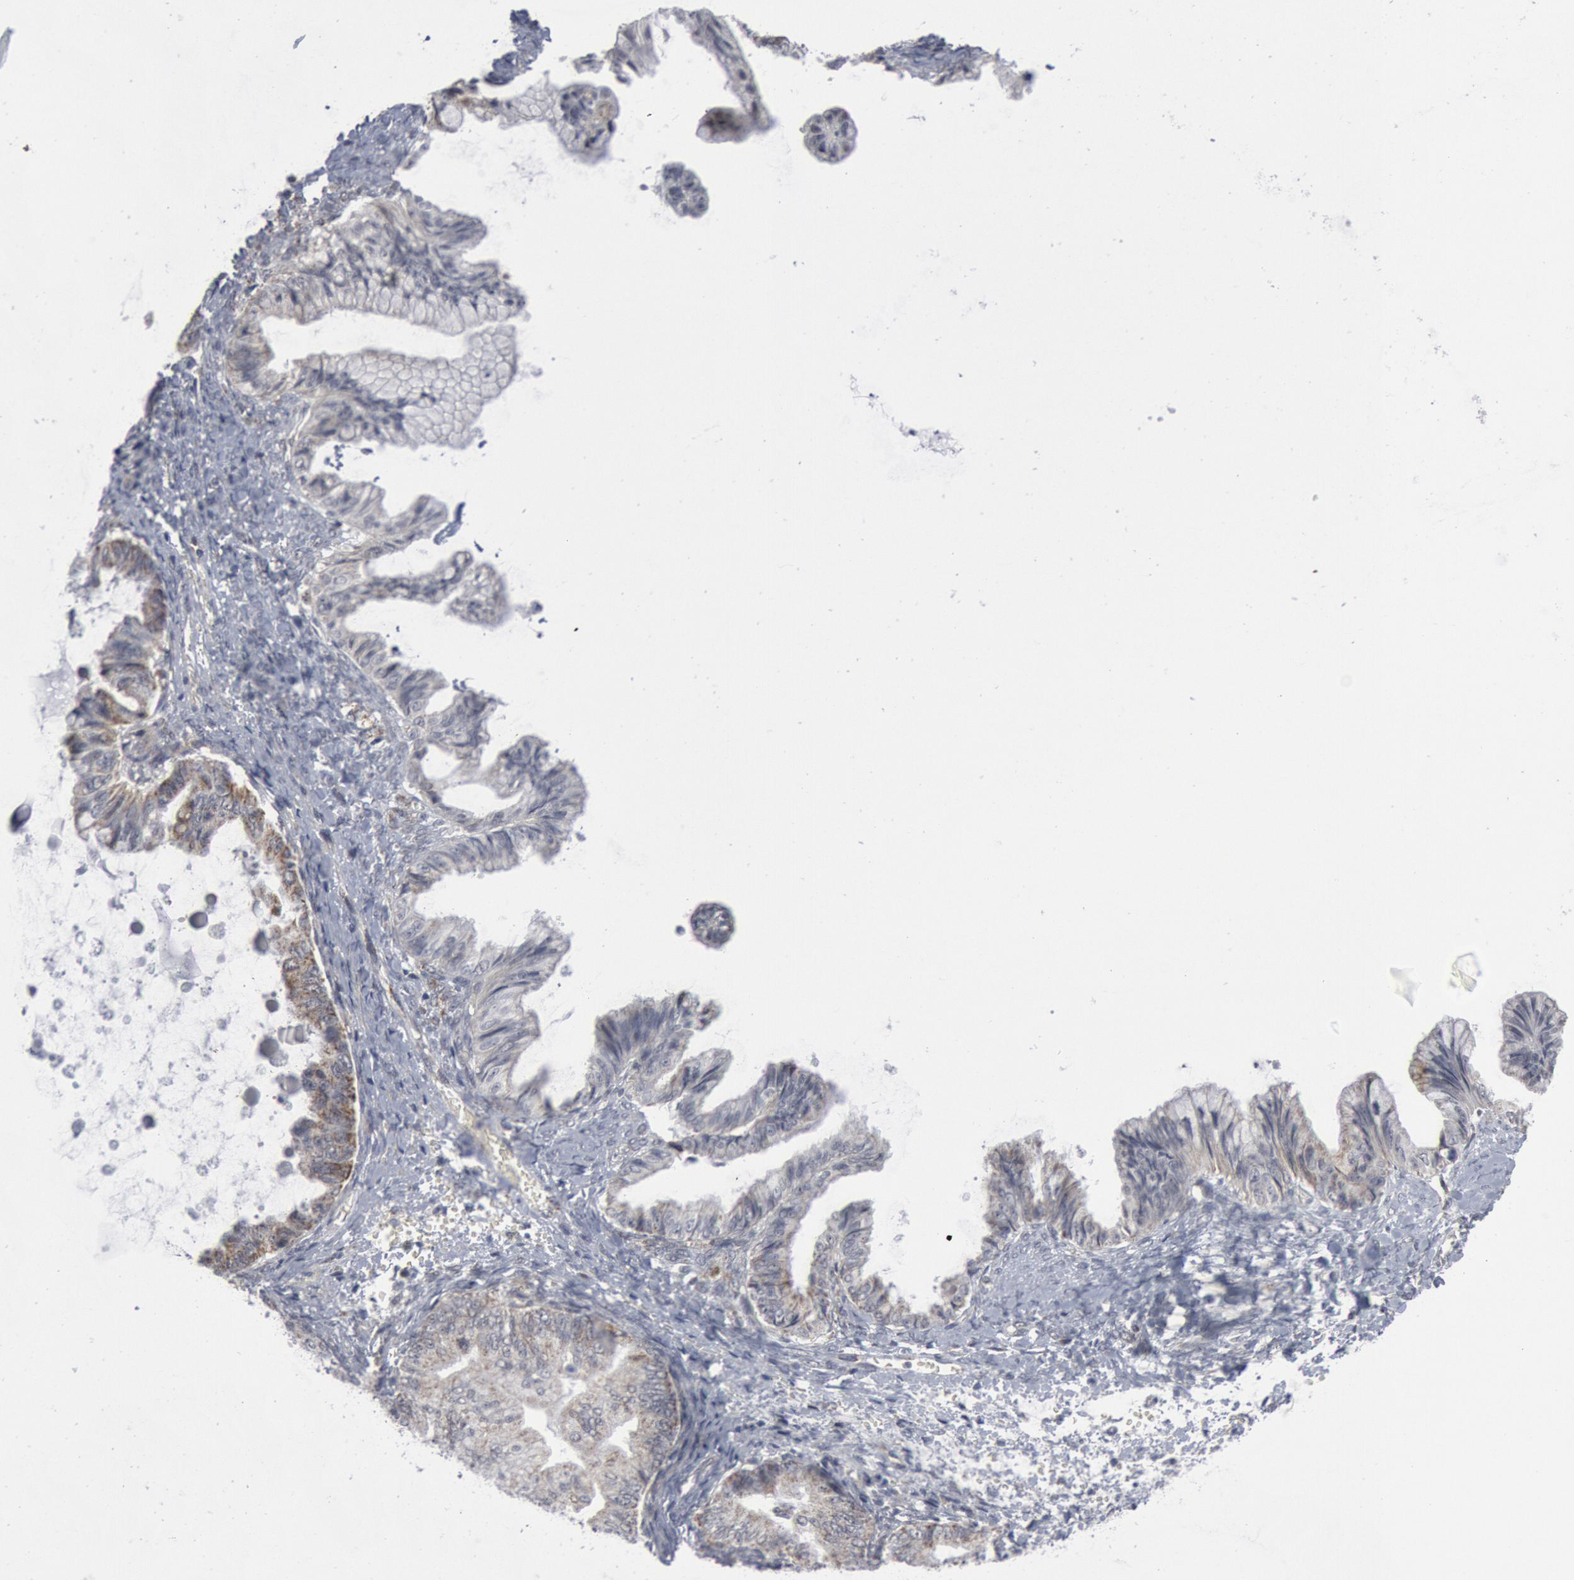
{"staining": {"intensity": "weak", "quantity": "<25%", "location": "cytoplasmic/membranous"}, "tissue": "ovarian cancer", "cell_type": "Tumor cells", "image_type": "cancer", "snomed": [{"axis": "morphology", "description": "Cystadenocarcinoma, mucinous, NOS"}, {"axis": "topography", "description": "Ovary"}], "caption": "An immunohistochemistry (IHC) histopathology image of ovarian cancer is shown. There is no staining in tumor cells of ovarian cancer. (Immunohistochemistry, brightfield microscopy, high magnification).", "gene": "CASP9", "patient": {"sex": "female", "age": 36}}